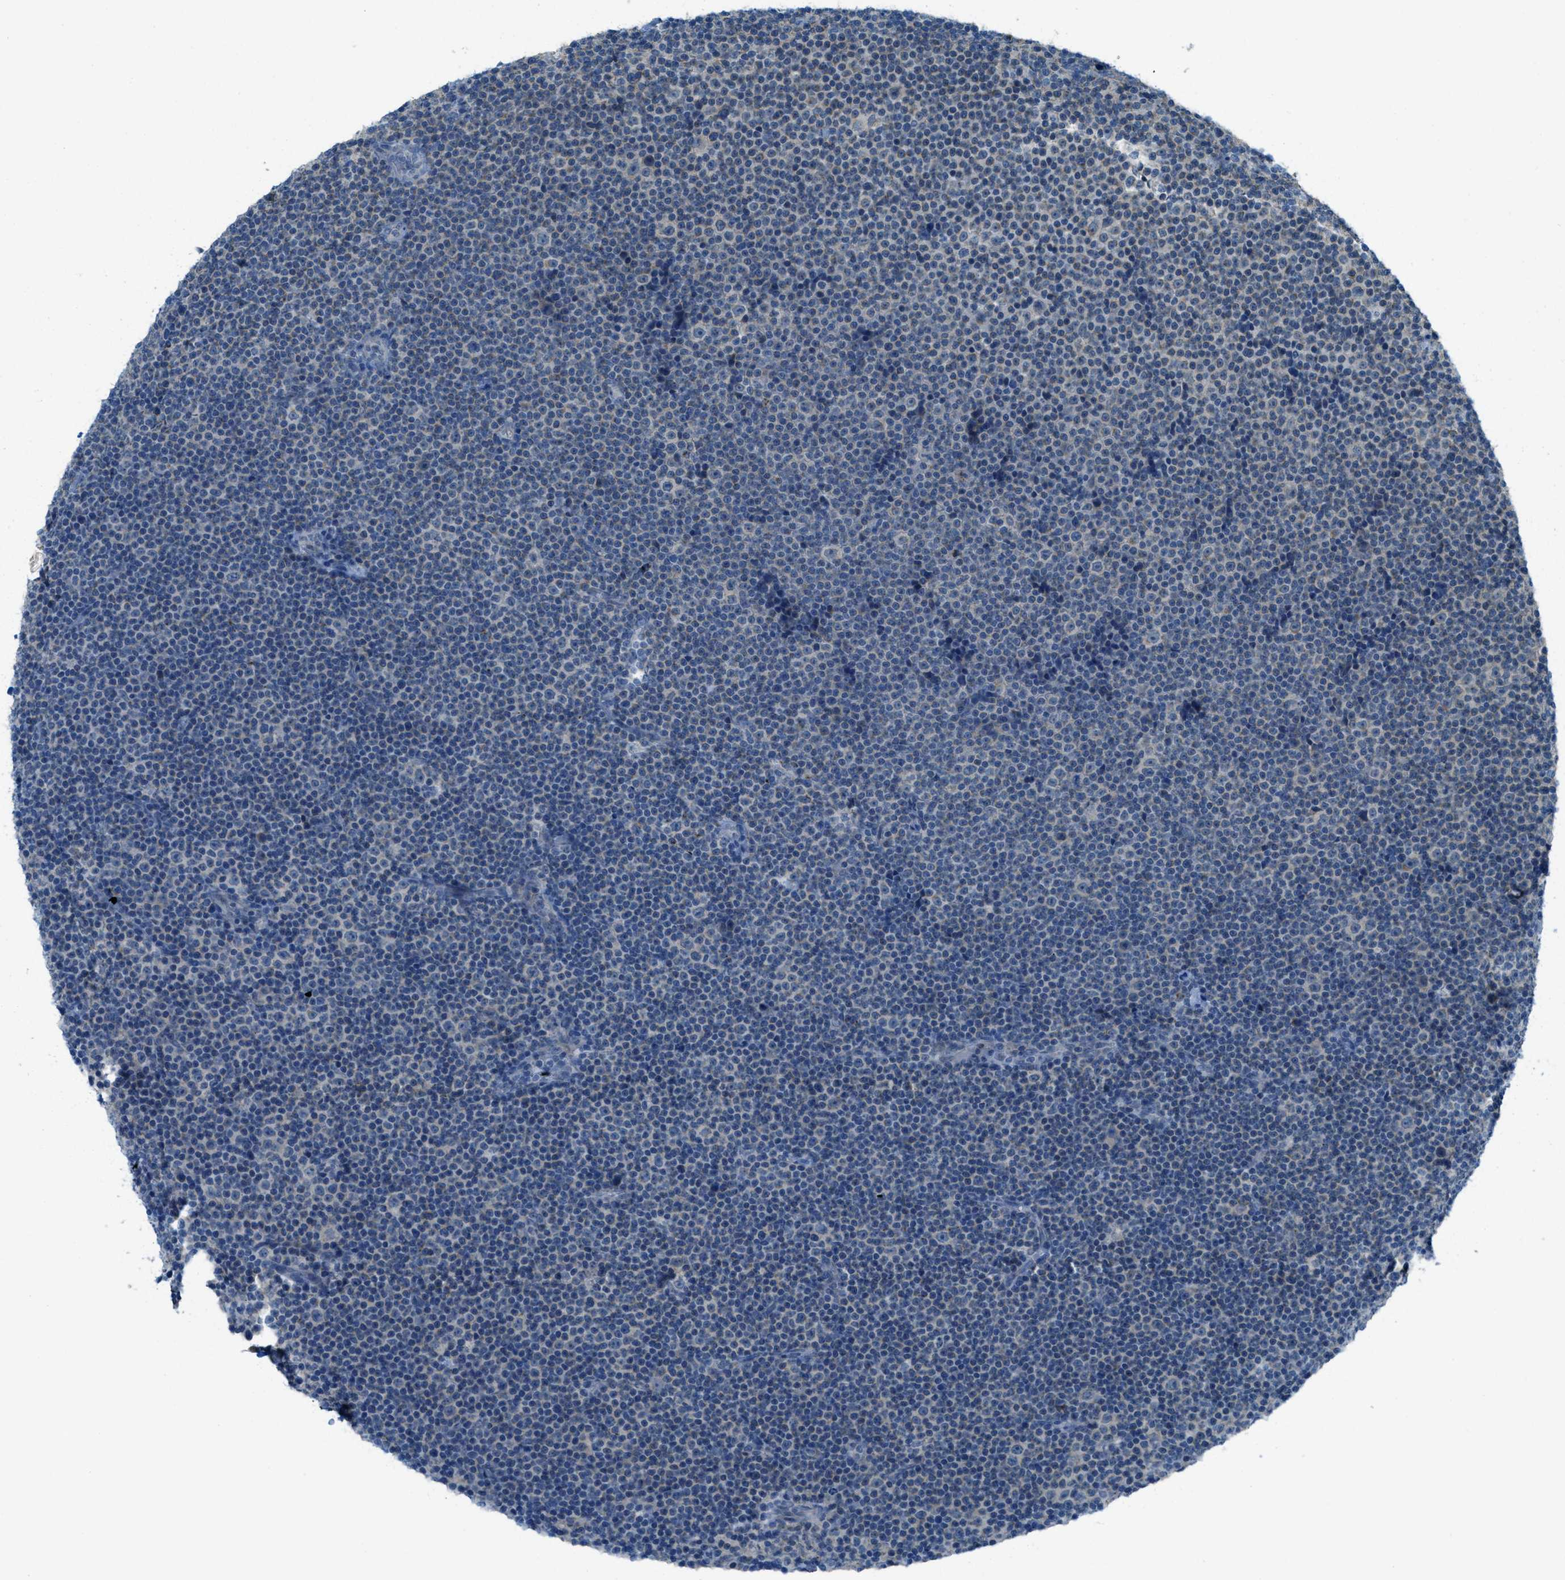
{"staining": {"intensity": "negative", "quantity": "none", "location": "none"}, "tissue": "lymphoma", "cell_type": "Tumor cells", "image_type": "cancer", "snomed": [{"axis": "morphology", "description": "Malignant lymphoma, non-Hodgkin's type, Low grade"}, {"axis": "topography", "description": "Lymph node"}], "caption": "Tumor cells are negative for protein expression in human lymphoma.", "gene": "CDON", "patient": {"sex": "female", "age": 67}}